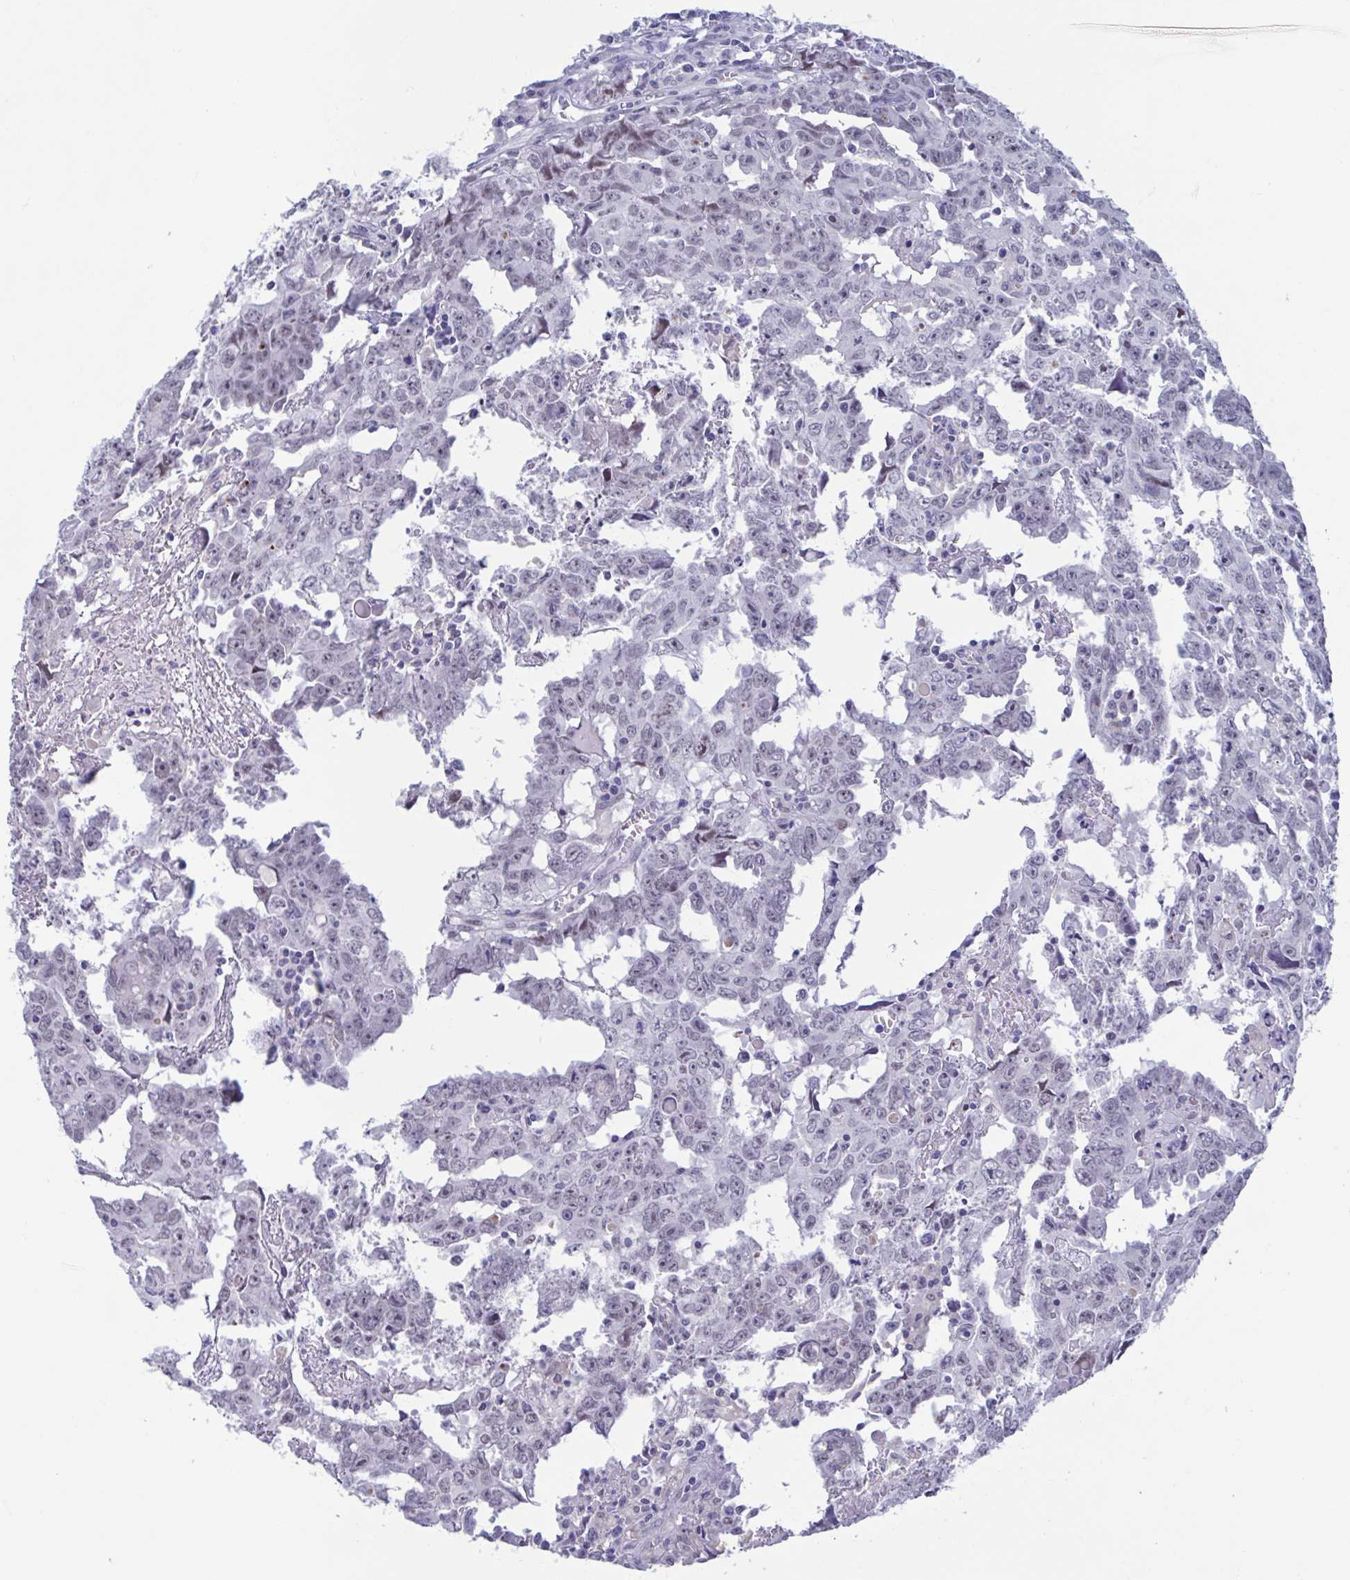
{"staining": {"intensity": "negative", "quantity": "none", "location": "none"}, "tissue": "testis cancer", "cell_type": "Tumor cells", "image_type": "cancer", "snomed": [{"axis": "morphology", "description": "Carcinoma, Embryonal, NOS"}, {"axis": "topography", "description": "Testis"}], "caption": "Immunohistochemistry micrograph of neoplastic tissue: testis cancer stained with DAB reveals no significant protein staining in tumor cells. Nuclei are stained in blue.", "gene": "PERM1", "patient": {"sex": "male", "age": 22}}